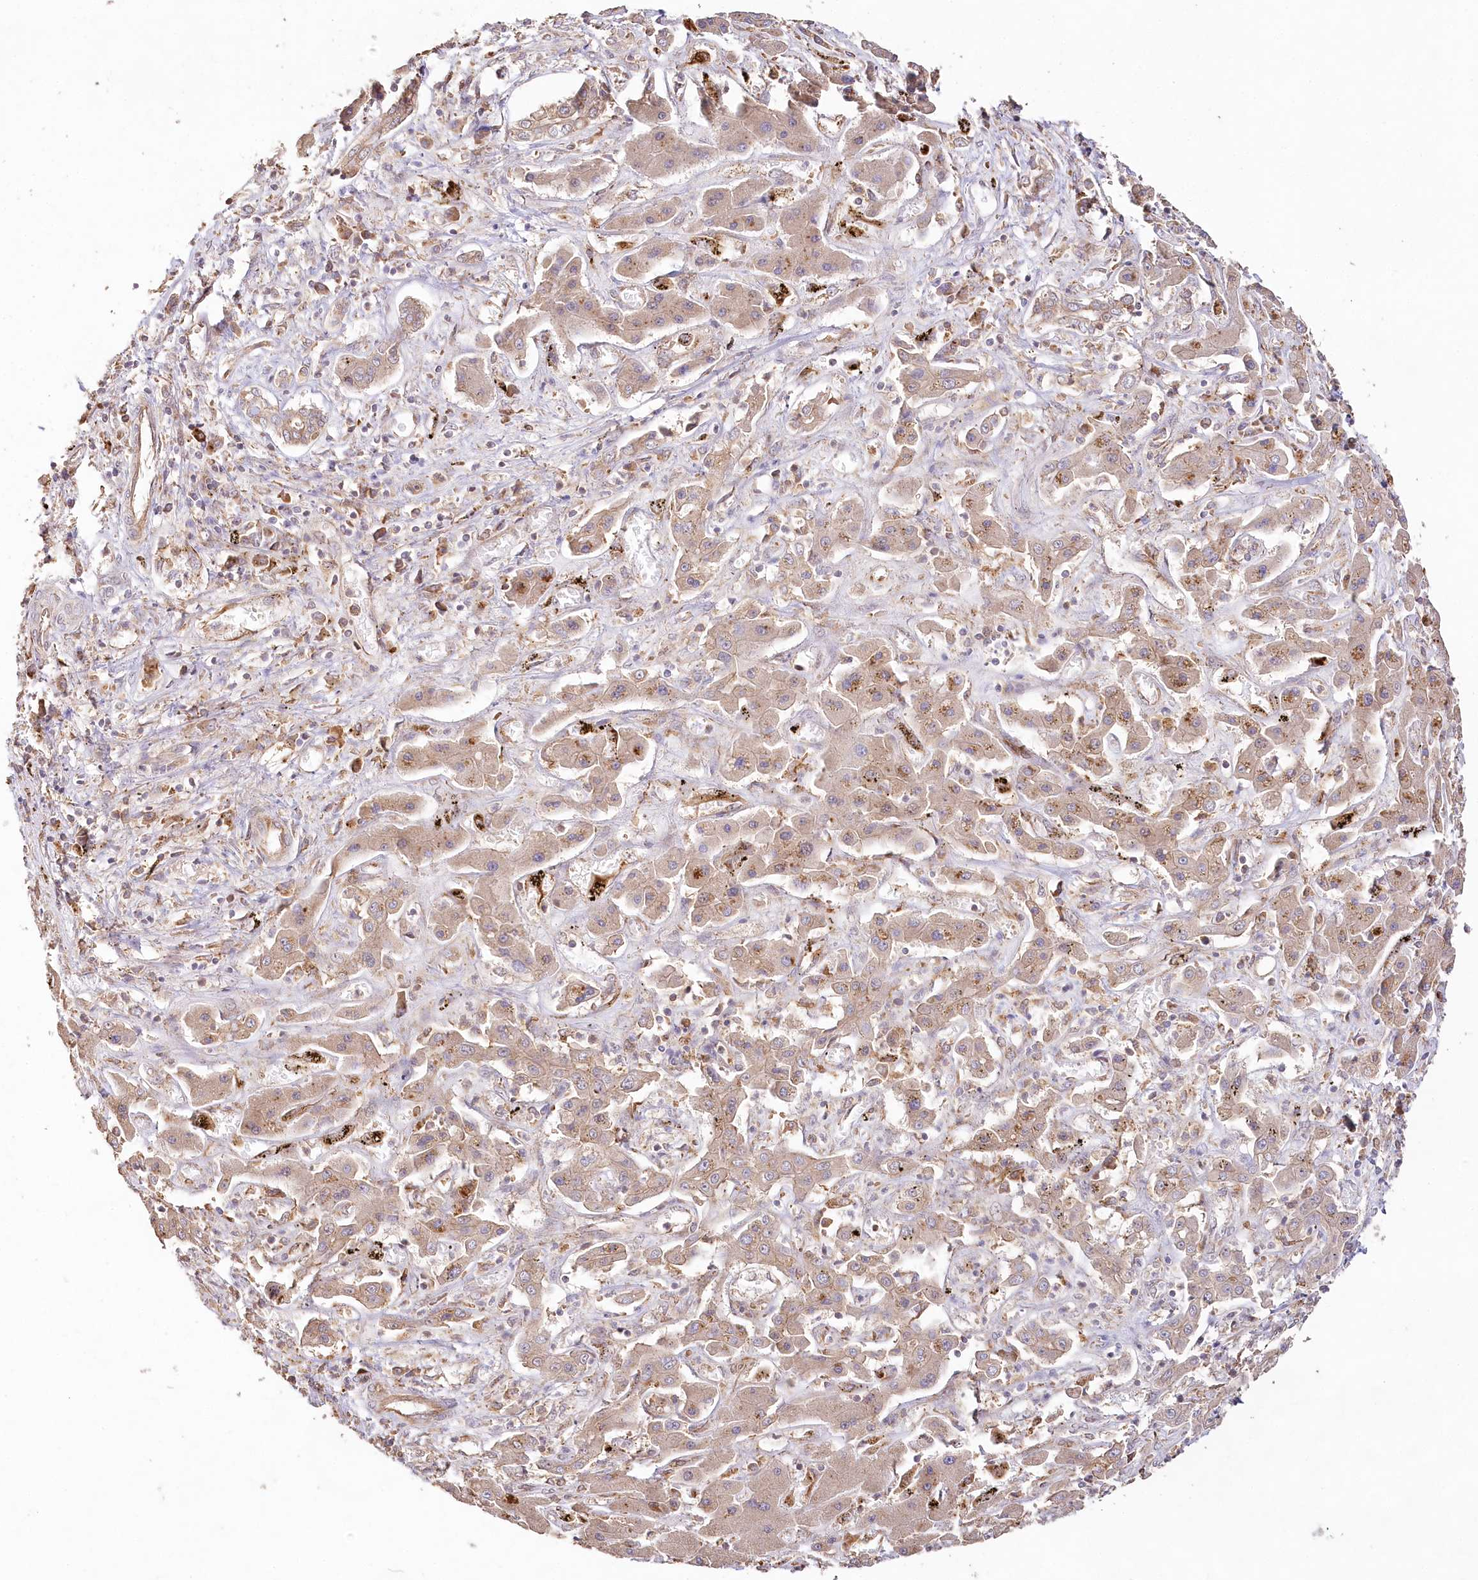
{"staining": {"intensity": "moderate", "quantity": ">75%", "location": "cytoplasmic/membranous"}, "tissue": "liver cancer", "cell_type": "Tumor cells", "image_type": "cancer", "snomed": [{"axis": "morphology", "description": "Cholangiocarcinoma"}, {"axis": "topography", "description": "Liver"}], "caption": "A medium amount of moderate cytoplasmic/membranous expression is seen in about >75% of tumor cells in cholangiocarcinoma (liver) tissue. (DAB IHC, brown staining for protein, blue staining for nuclei).", "gene": "DMXL1", "patient": {"sex": "male", "age": 67}}